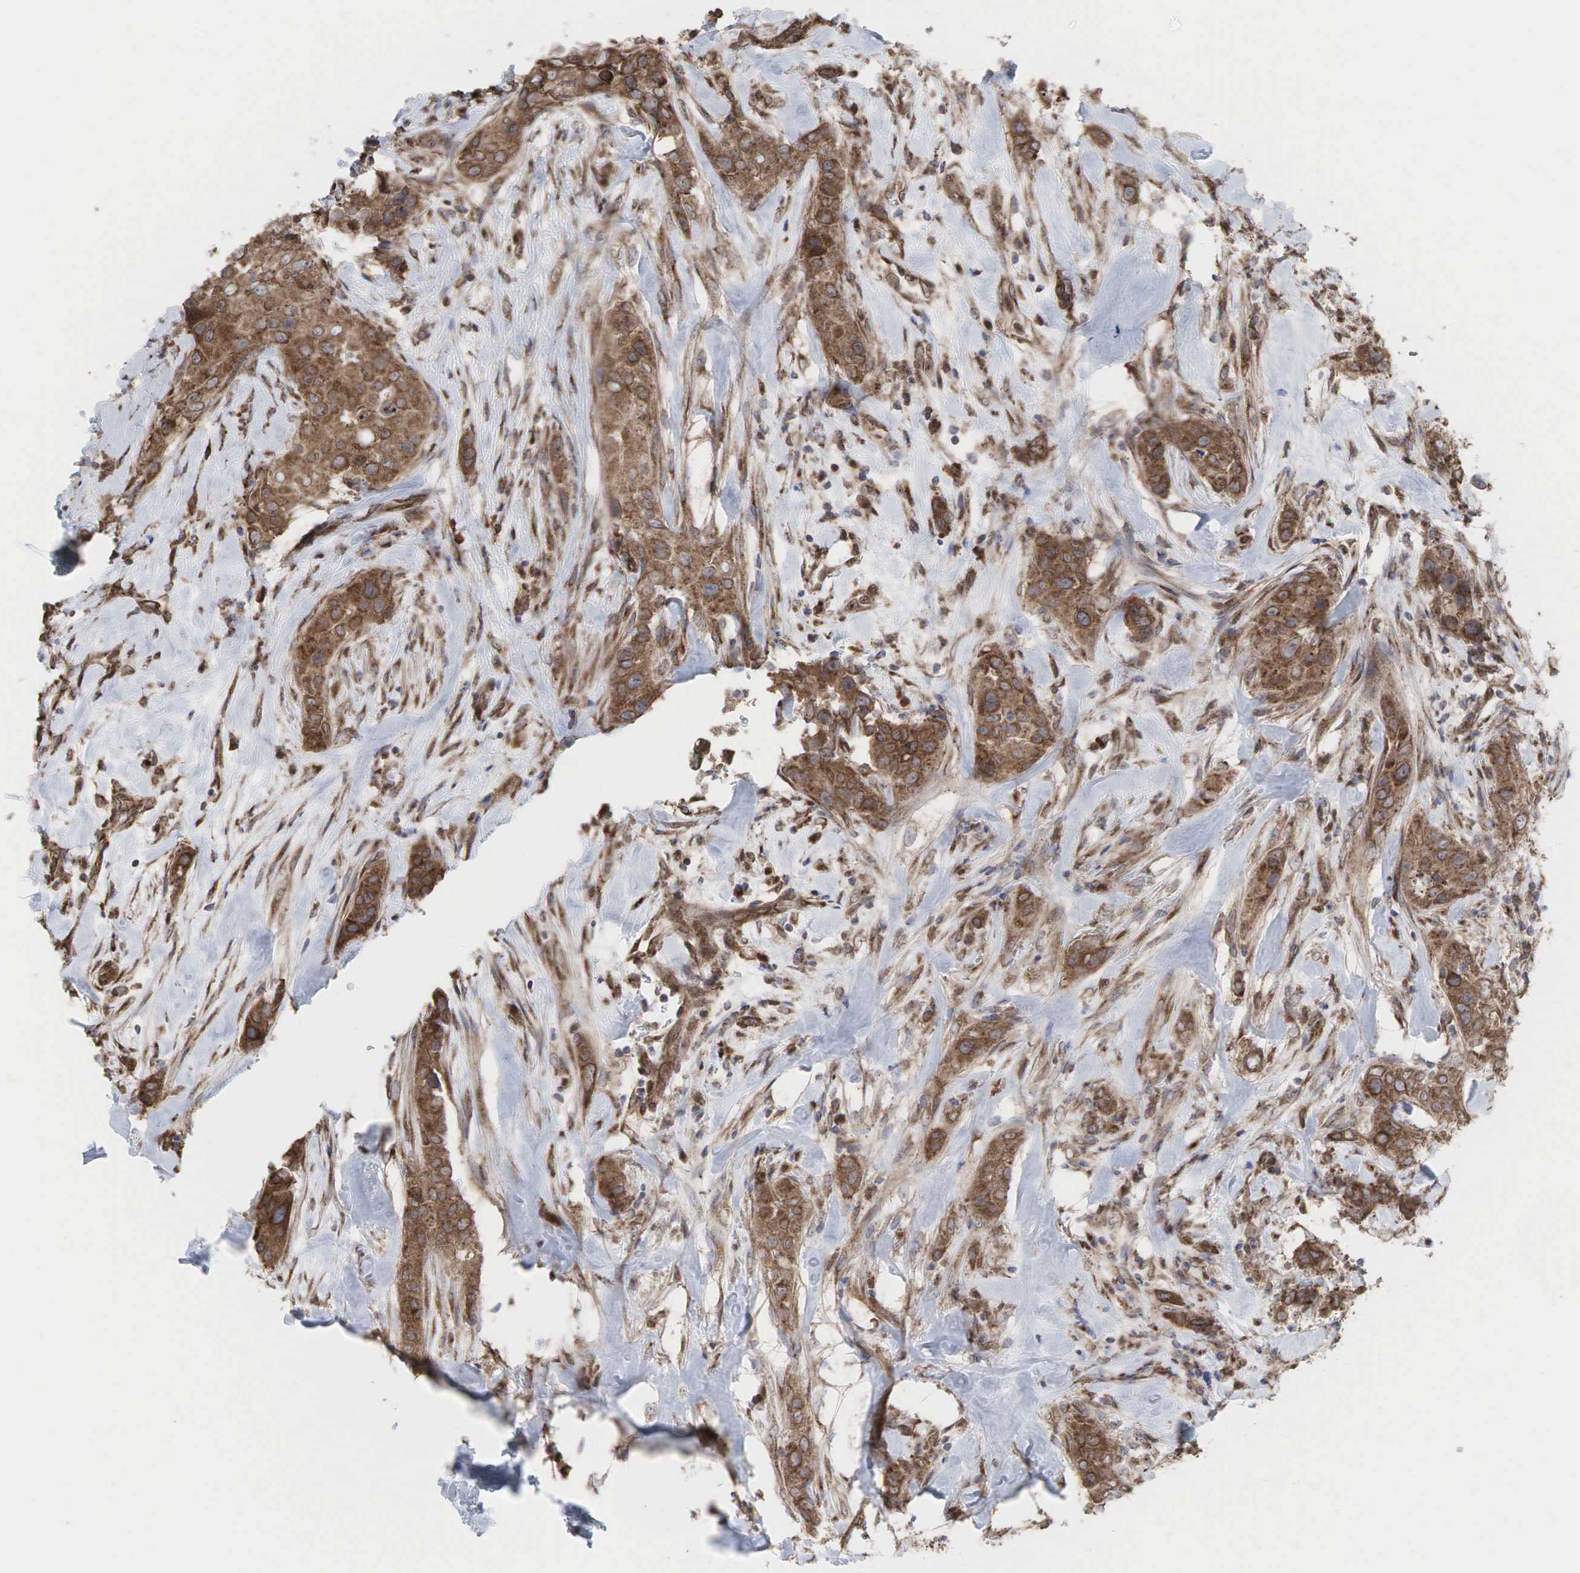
{"staining": {"intensity": "moderate", "quantity": ">75%", "location": "cytoplasmic/membranous"}, "tissue": "breast cancer", "cell_type": "Tumor cells", "image_type": "cancer", "snomed": [{"axis": "morphology", "description": "Duct carcinoma"}, {"axis": "topography", "description": "Breast"}], "caption": "Tumor cells demonstrate moderate cytoplasmic/membranous positivity in approximately >75% of cells in breast intraductal carcinoma. The staining is performed using DAB (3,3'-diaminobenzidine) brown chromogen to label protein expression. The nuclei are counter-stained blue using hematoxylin.", "gene": "PABPC5", "patient": {"sex": "female", "age": 45}}